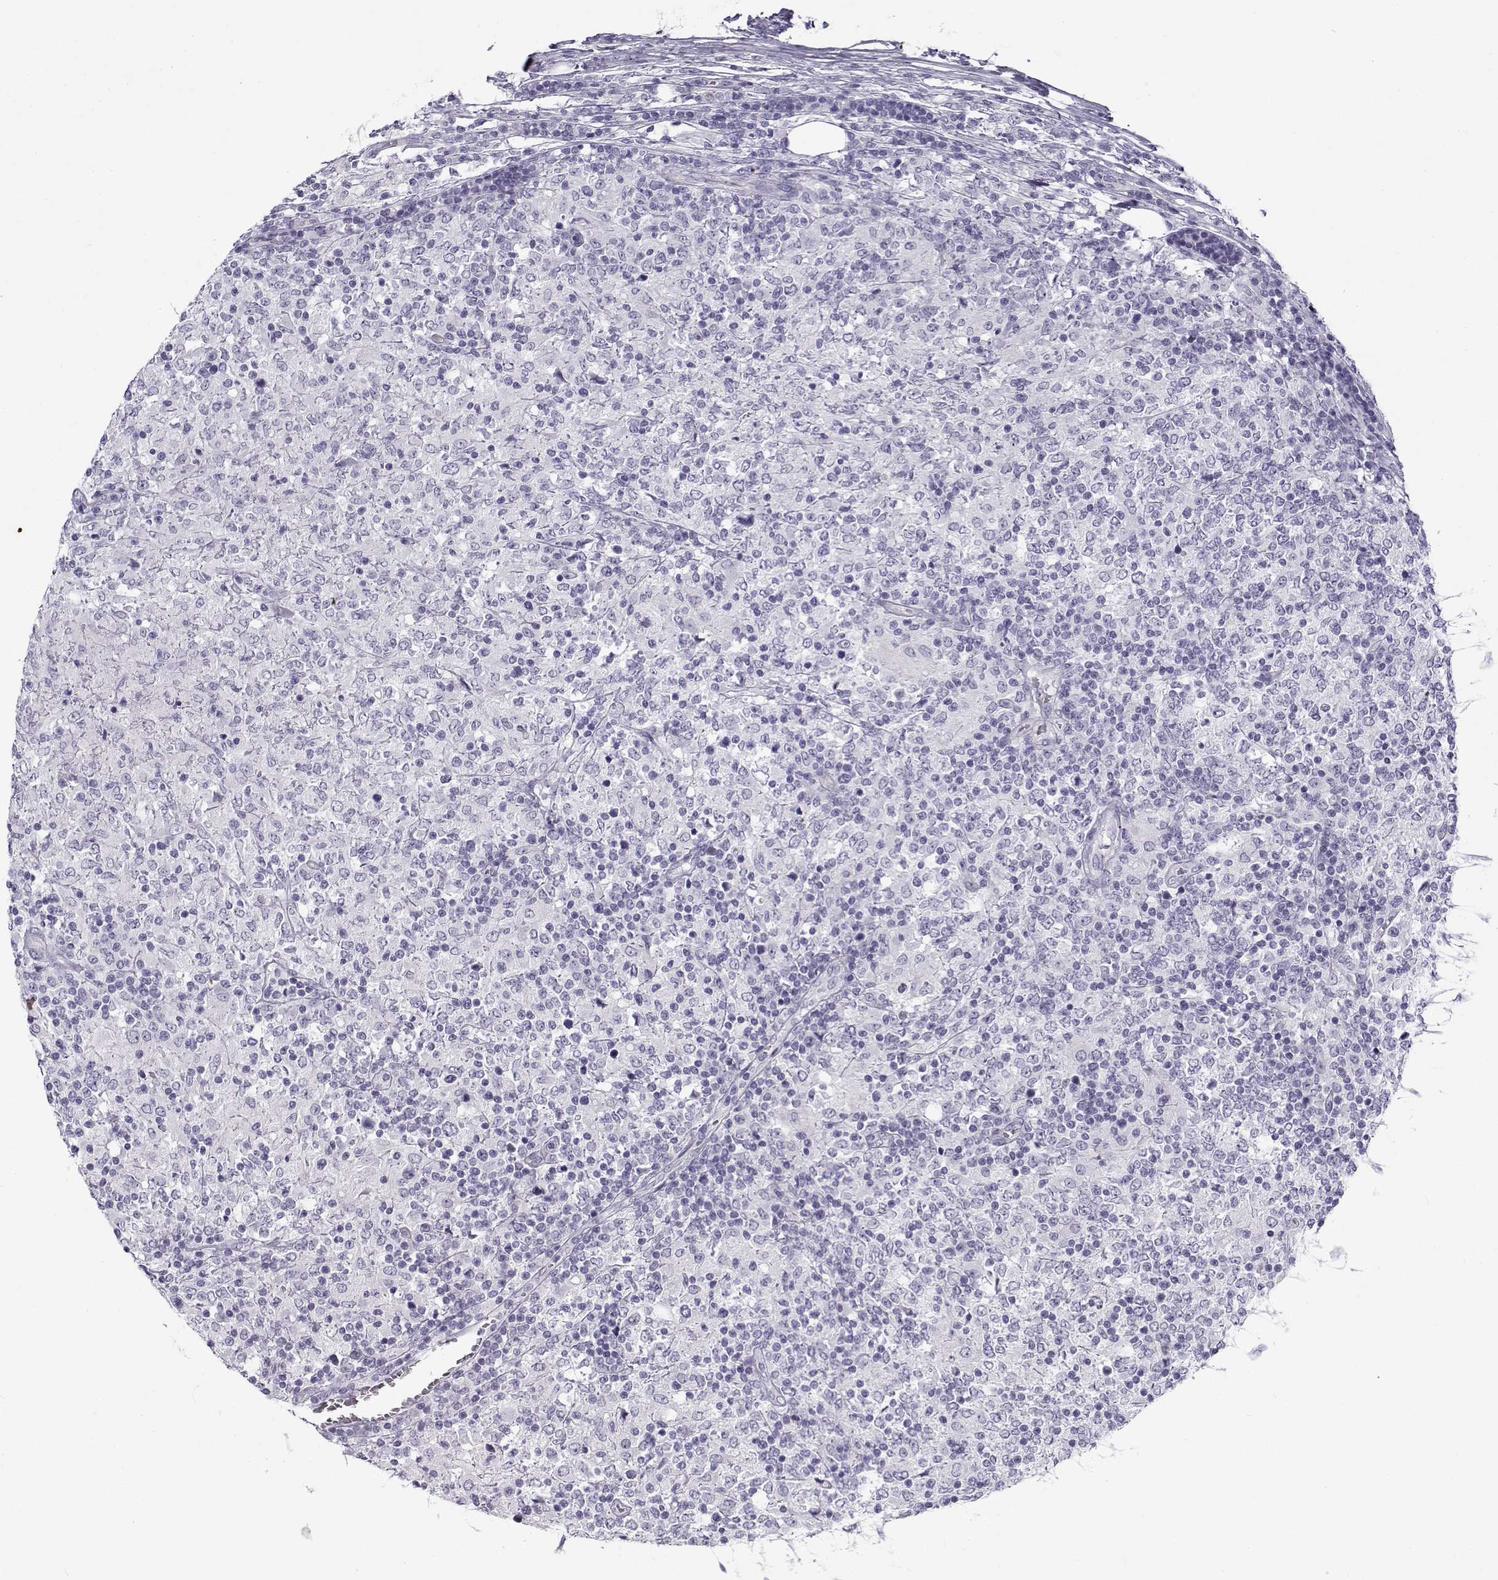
{"staining": {"intensity": "negative", "quantity": "none", "location": "none"}, "tissue": "lymphoma", "cell_type": "Tumor cells", "image_type": "cancer", "snomed": [{"axis": "morphology", "description": "Malignant lymphoma, non-Hodgkin's type, High grade"}, {"axis": "topography", "description": "Lymph node"}], "caption": "Tumor cells are negative for protein expression in human high-grade malignant lymphoma, non-Hodgkin's type.", "gene": "GTSF1L", "patient": {"sex": "female", "age": 84}}